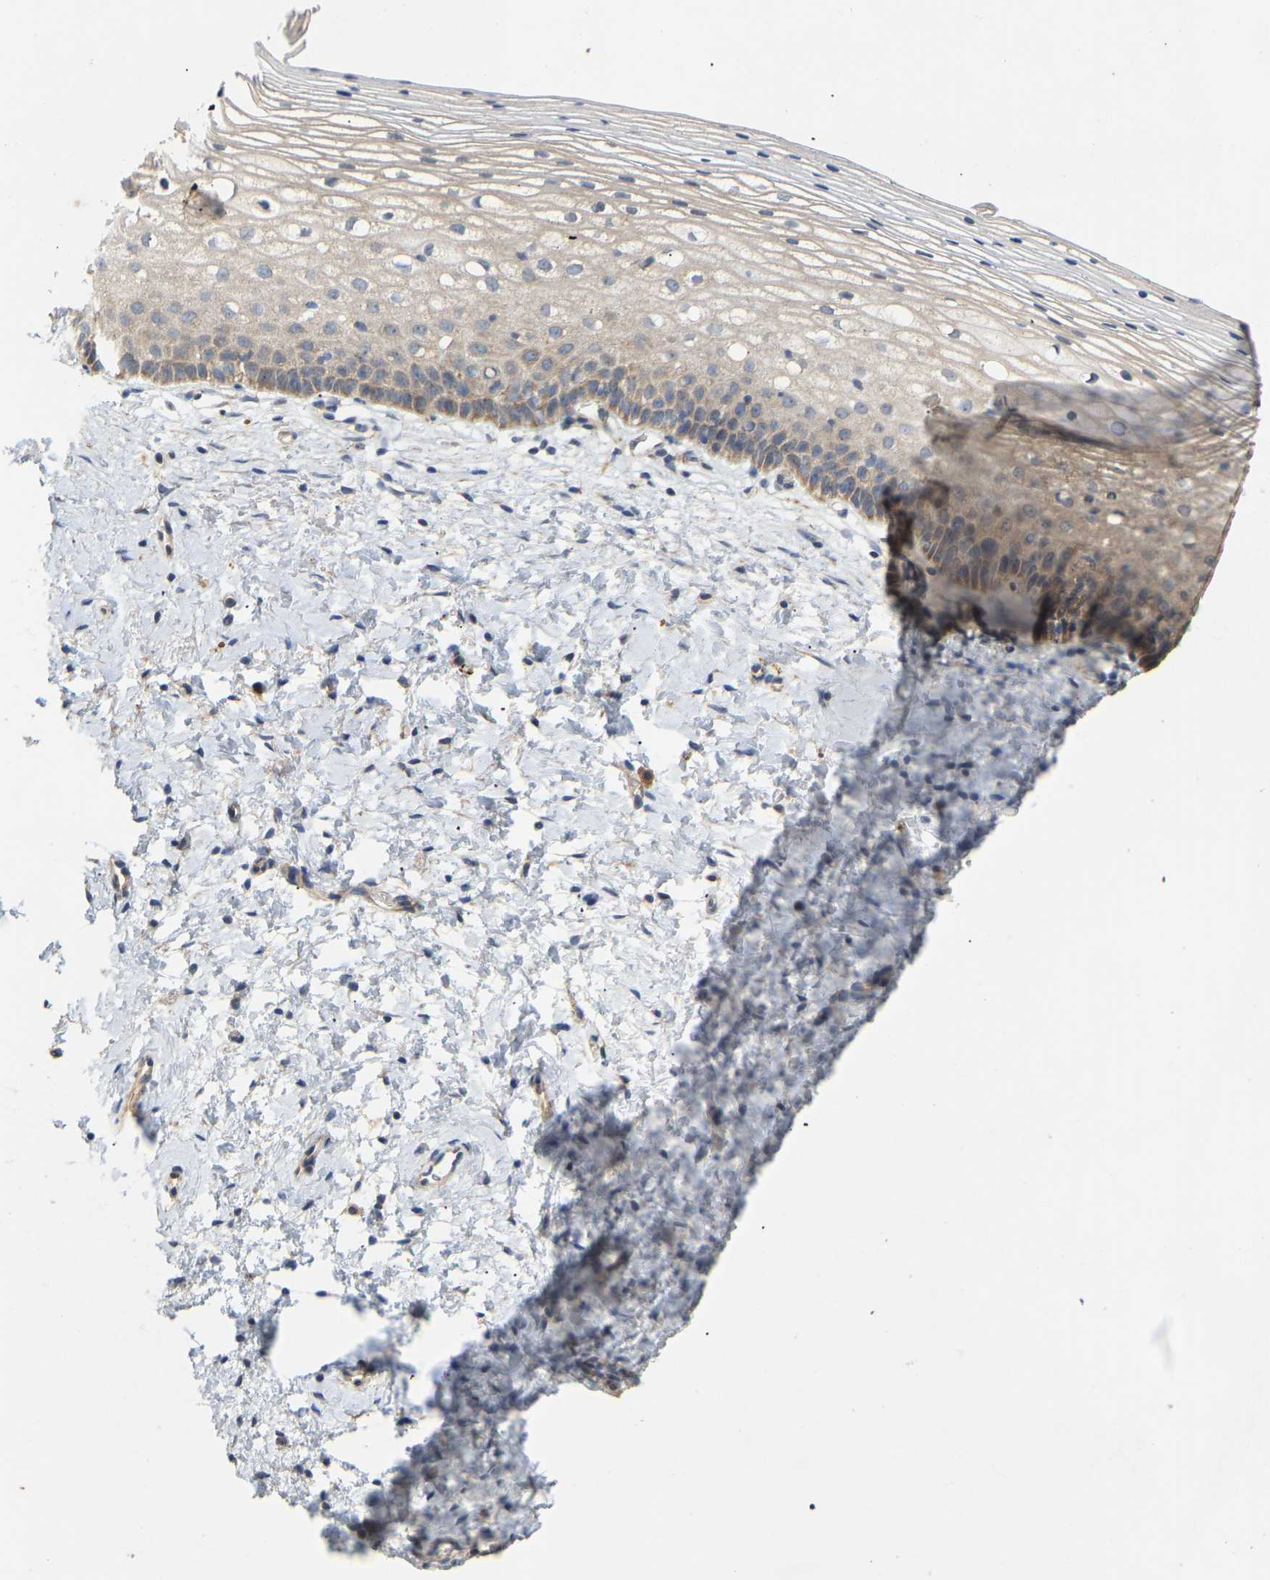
{"staining": {"intensity": "weak", "quantity": "25%-75%", "location": "cytoplasmic/membranous"}, "tissue": "cervix", "cell_type": "Glandular cells", "image_type": "normal", "snomed": [{"axis": "morphology", "description": "Normal tissue, NOS"}, {"axis": "topography", "description": "Cervix"}], "caption": "Protein expression by immunohistochemistry (IHC) exhibits weak cytoplasmic/membranous staining in about 25%-75% of glandular cells in benign cervix. Ihc stains the protein of interest in brown and the nuclei are stained blue.", "gene": "HACD2", "patient": {"sex": "female", "age": 72}}